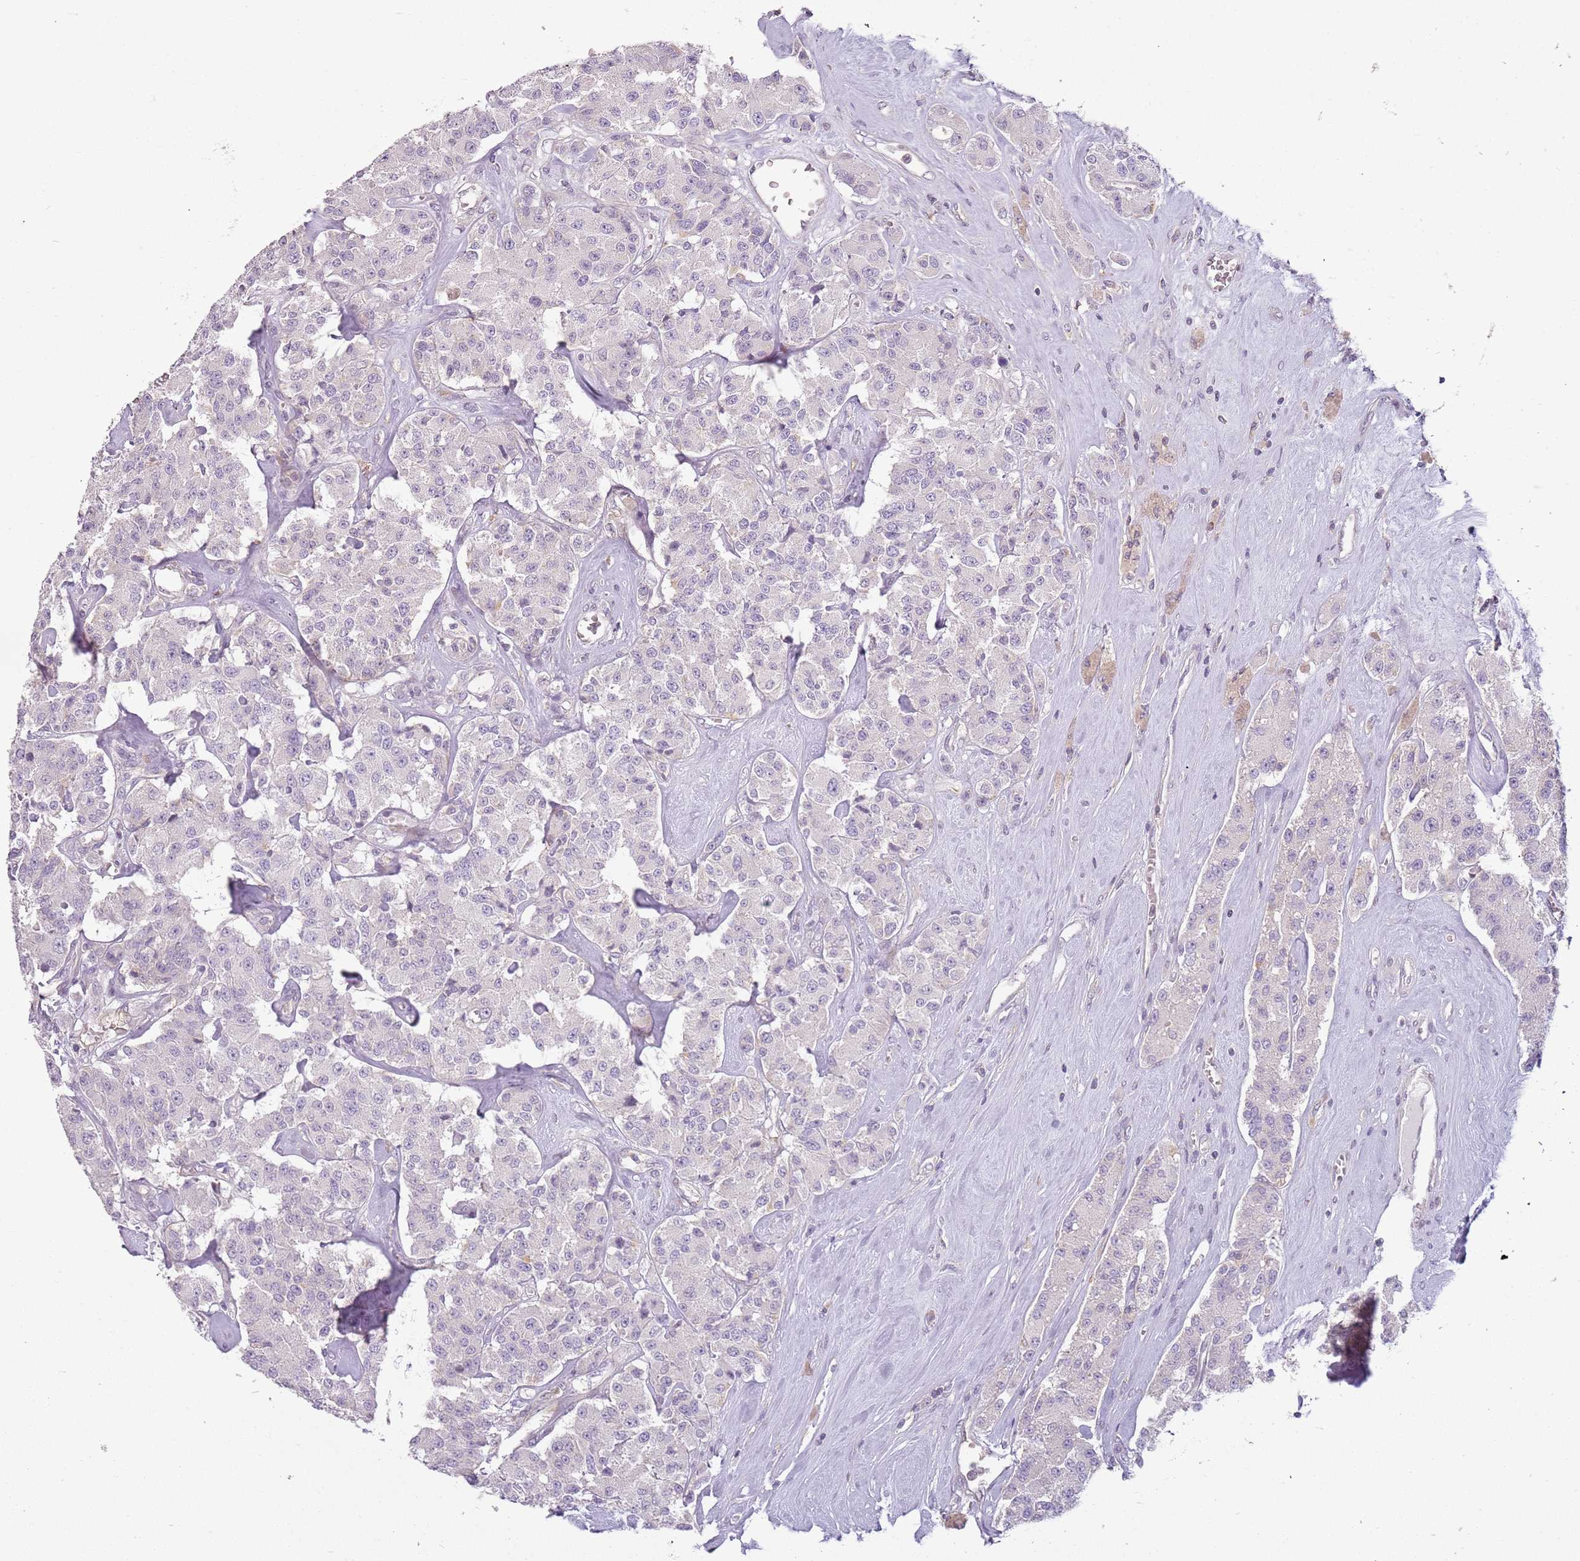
{"staining": {"intensity": "negative", "quantity": "none", "location": "none"}, "tissue": "carcinoid", "cell_type": "Tumor cells", "image_type": "cancer", "snomed": [{"axis": "morphology", "description": "Carcinoid, malignant, NOS"}, {"axis": "topography", "description": "Pancreas"}], "caption": "The micrograph shows no staining of tumor cells in carcinoid. Nuclei are stained in blue.", "gene": "DEFB116", "patient": {"sex": "male", "age": 41}}